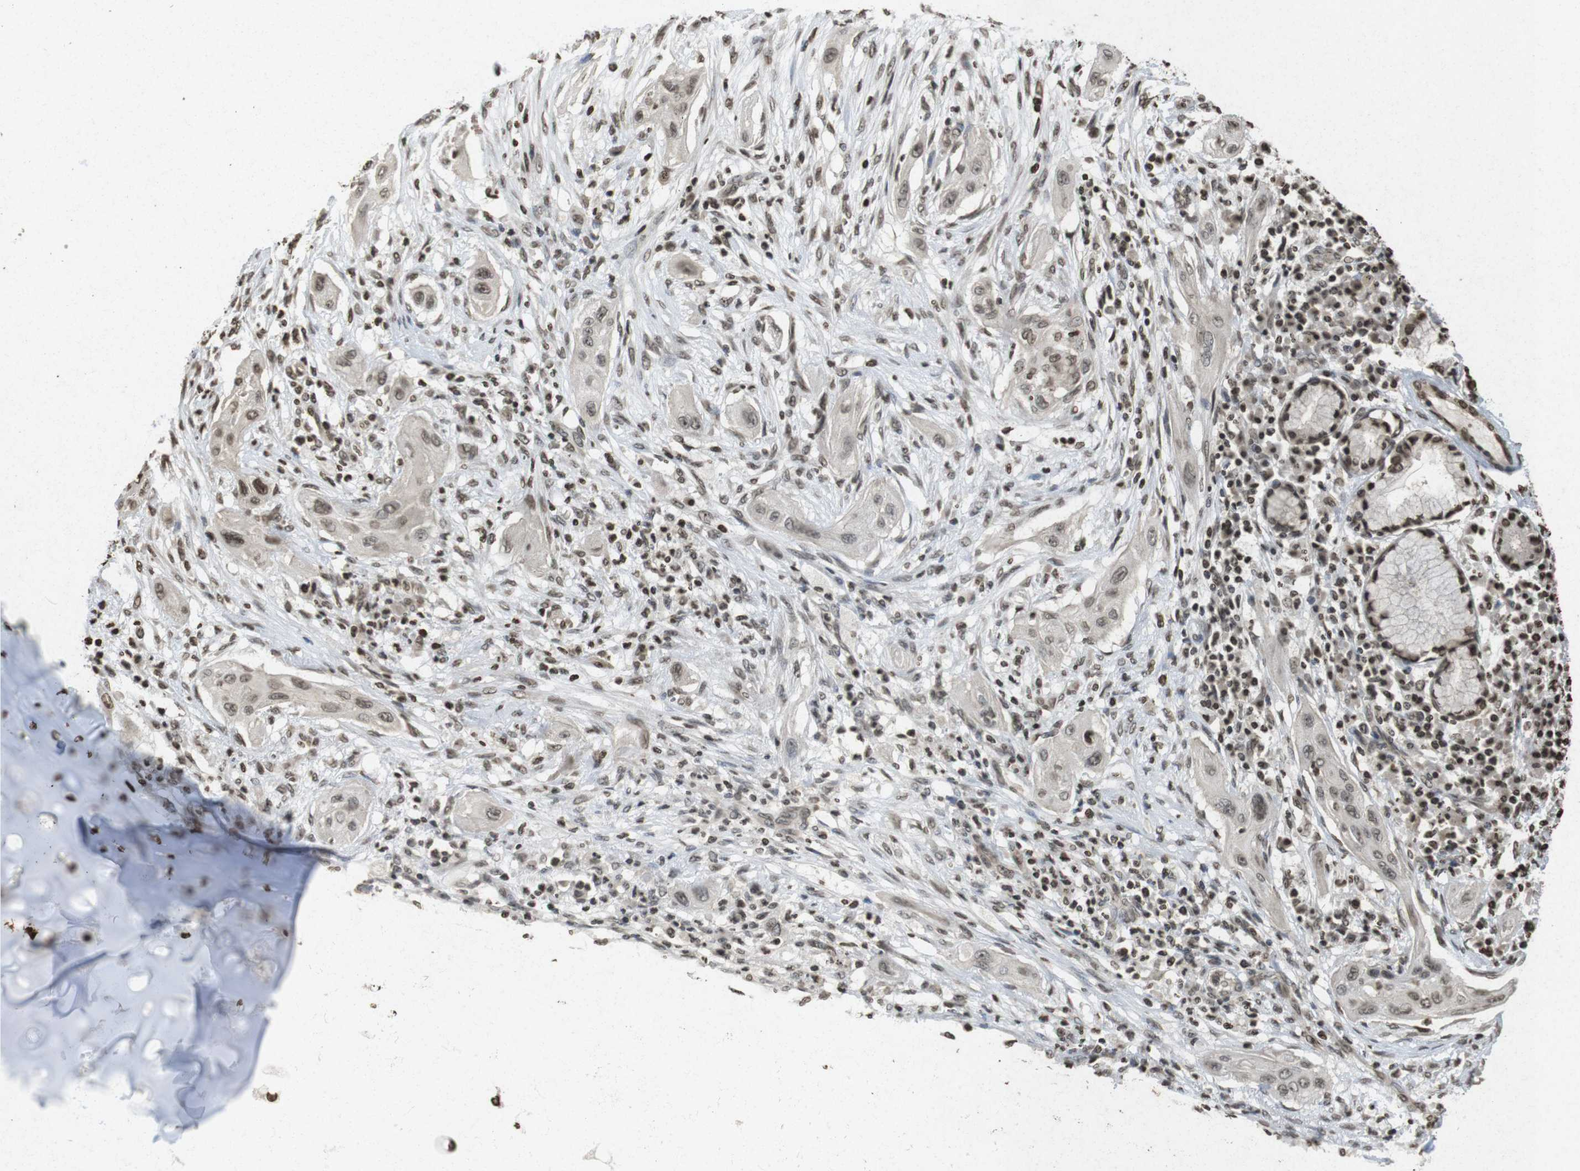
{"staining": {"intensity": "moderate", "quantity": ">75%", "location": "cytoplasmic/membranous,nuclear"}, "tissue": "lung cancer", "cell_type": "Tumor cells", "image_type": "cancer", "snomed": [{"axis": "morphology", "description": "Squamous cell carcinoma, NOS"}, {"axis": "topography", "description": "Lung"}], "caption": "IHC of human lung squamous cell carcinoma demonstrates medium levels of moderate cytoplasmic/membranous and nuclear staining in approximately >75% of tumor cells. Nuclei are stained in blue.", "gene": "FOXA3", "patient": {"sex": "female", "age": 47}}